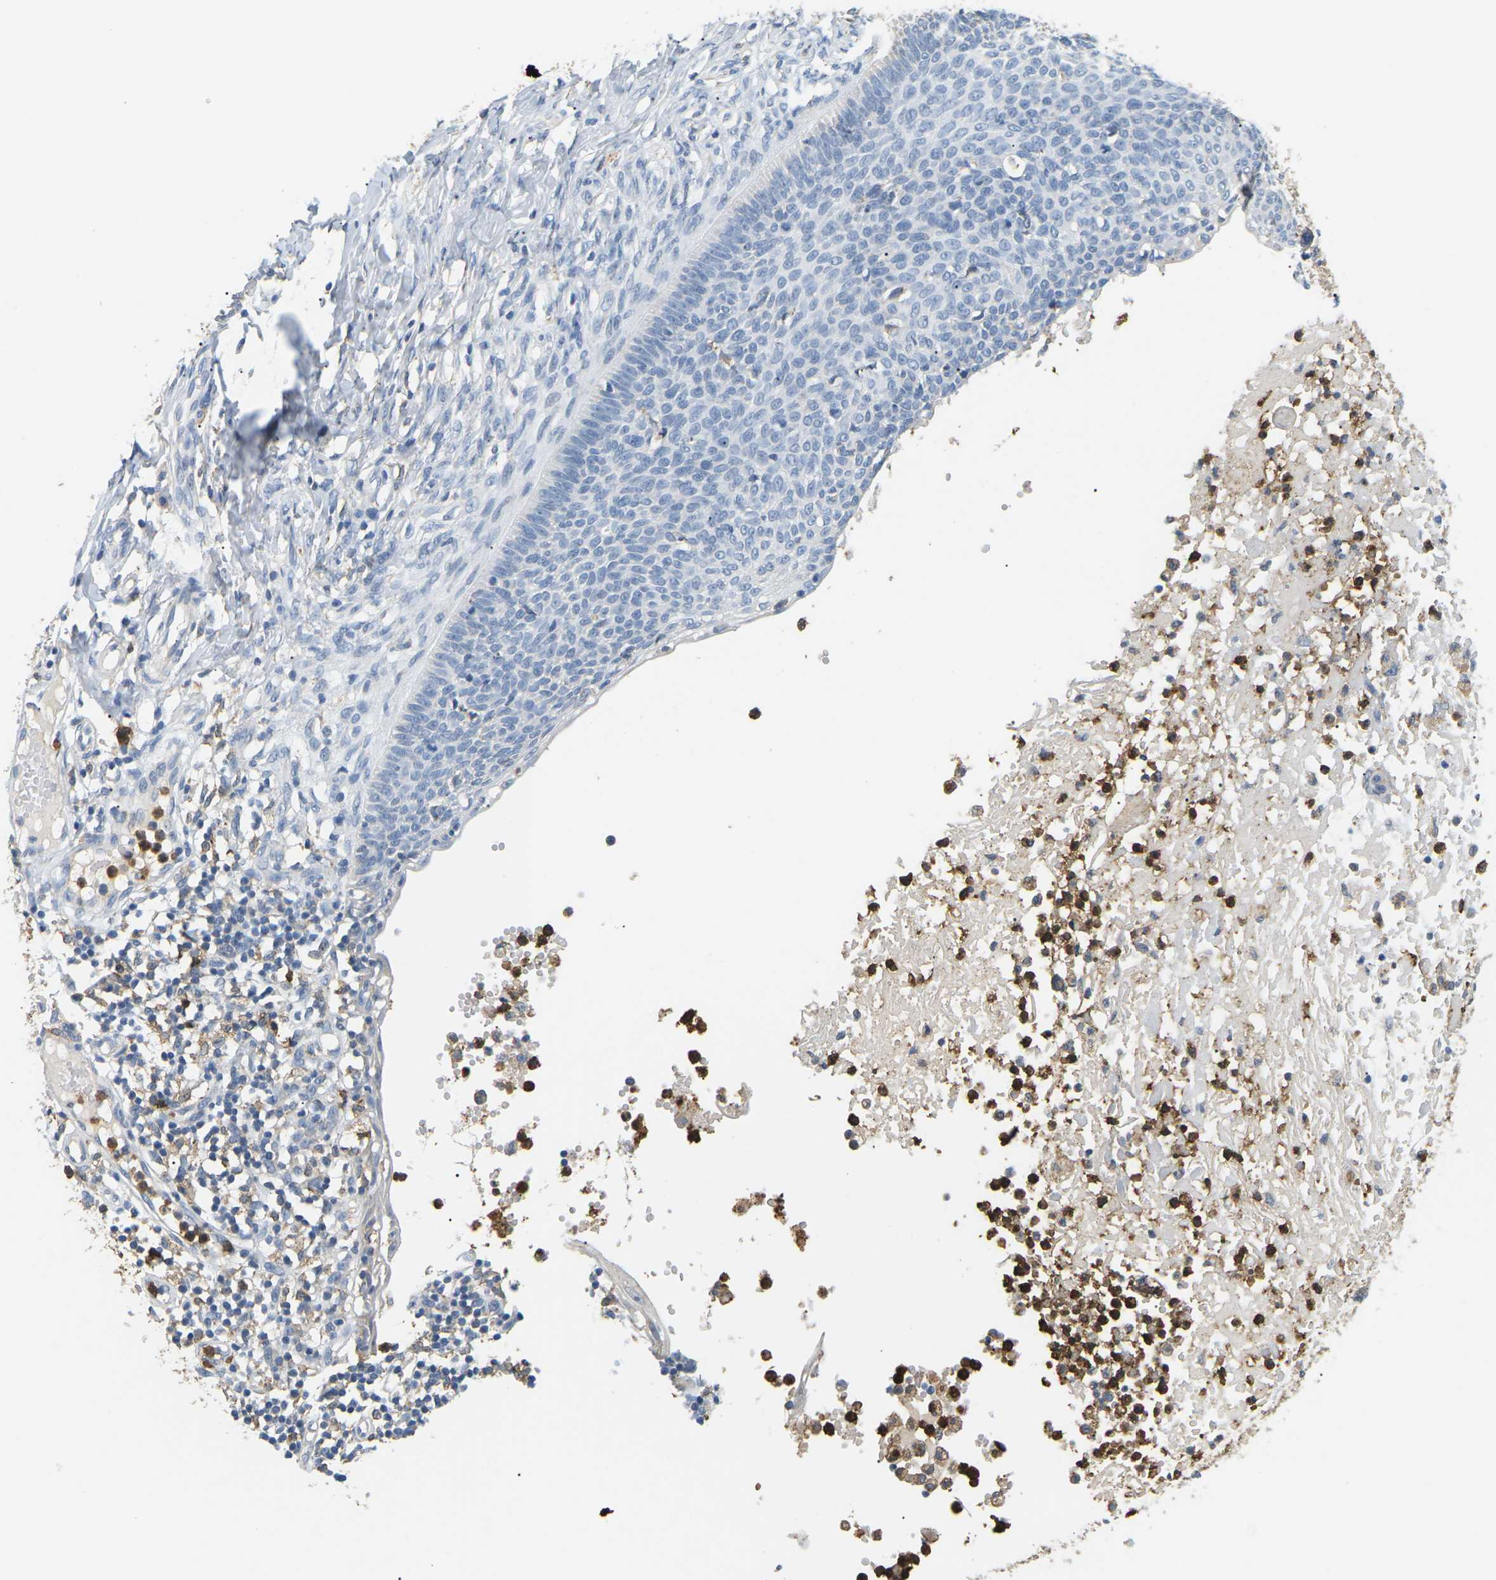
{"staining": {"intensity": "negative", "quantity": "none", "location": "none"}, "tissue": "skin cancer", "cell_type": "Tumor cells", "image_type": "cancer", "snomed": [{"axis": "morphology", "description": "Normal tissue, NOS"}, {"axis": "morphology", "description": "Basal cell carcinoma"}, {"axis": "topography", "description": "Skin"}], "caption": "Tumor cells are negative for protein expression in human skin cancer.", "gene": "ADM", "patient": {"sex": "male", "age": 87}}